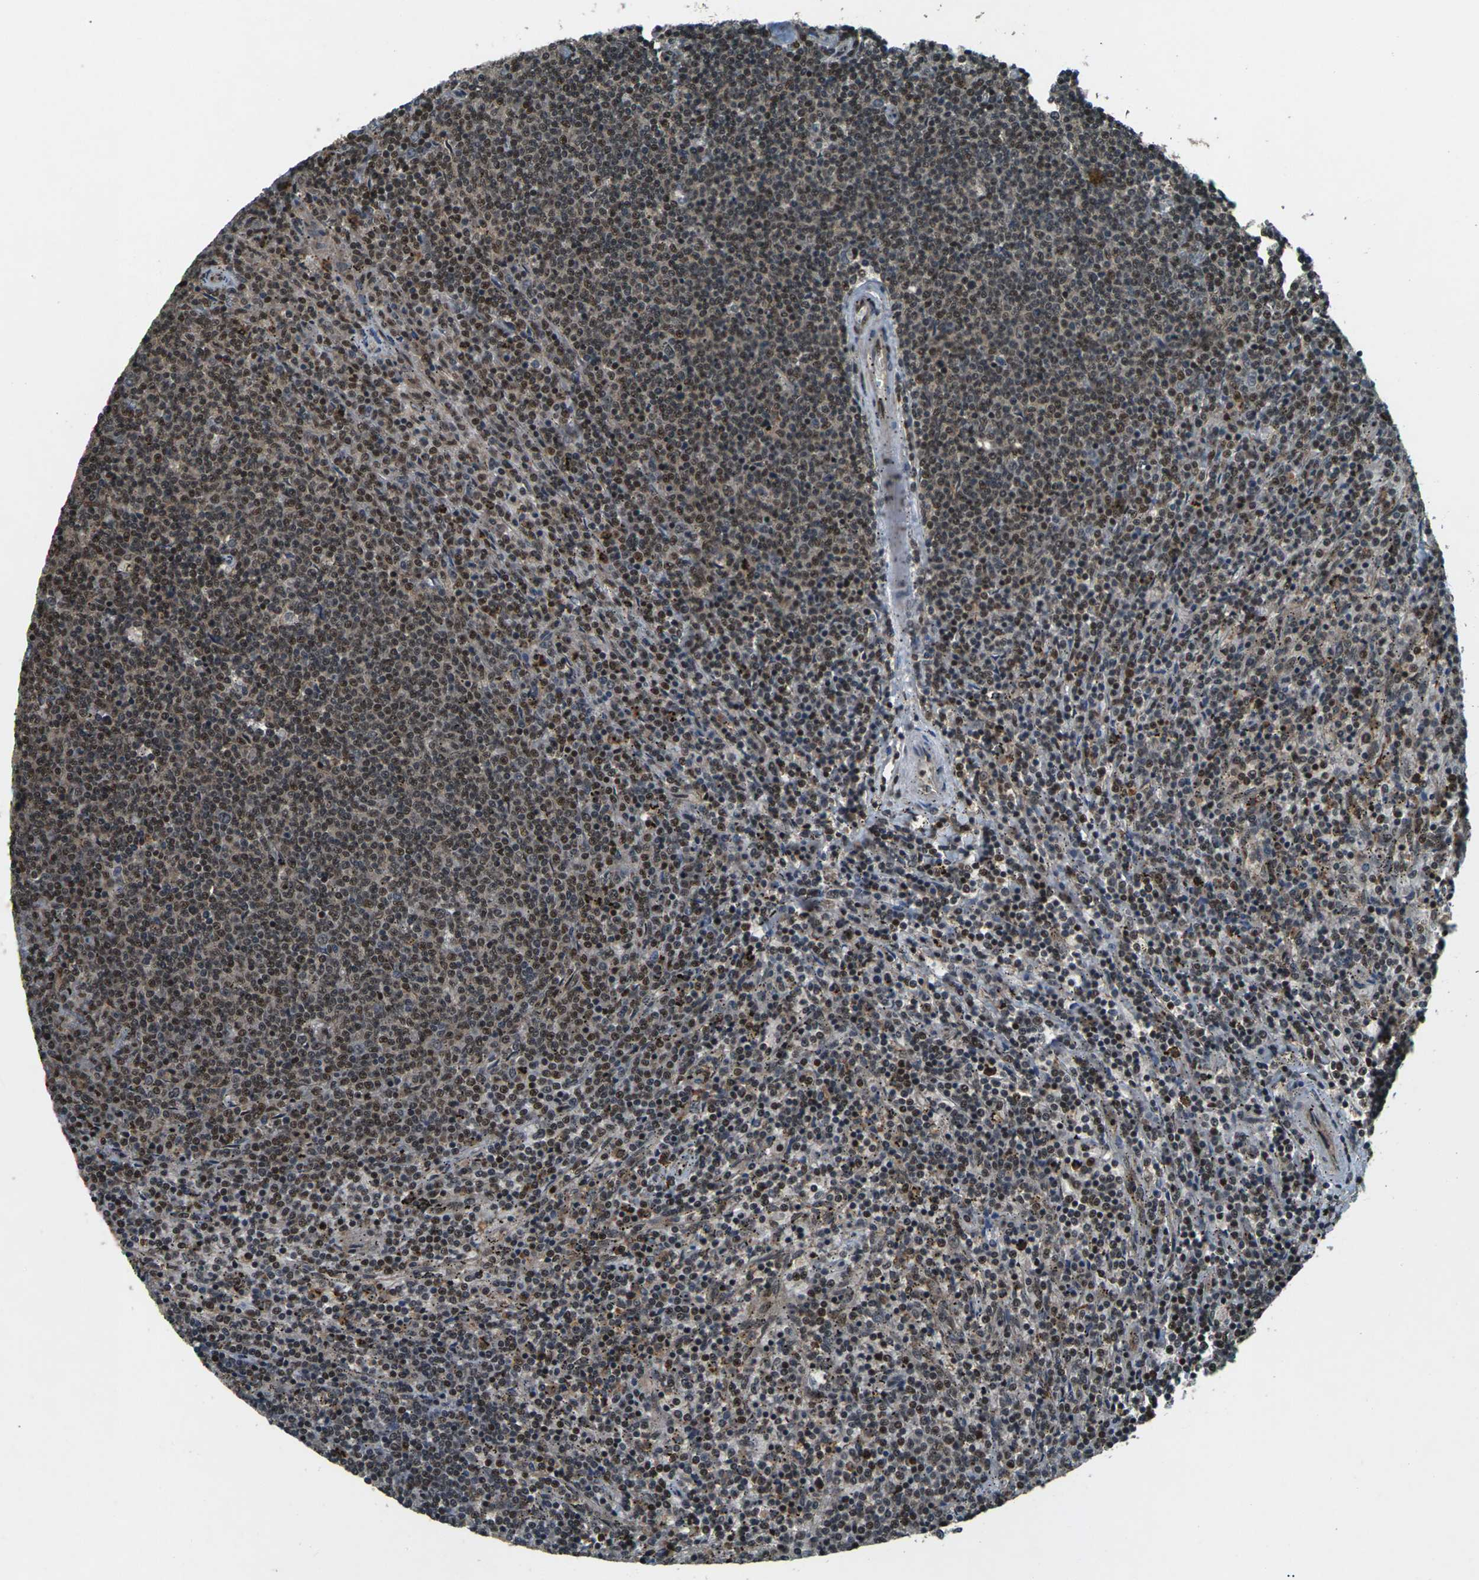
{"staining": {"intensity": "moderate", "quantity": ">75%", "location": "nuclear"}, "tissue": "lymphoma", "cell_type": "Tumor cells", "image_type": "cancer", "snomed": [{"axis": "morphology", "description": "Malignant lymphoma, non-Hodgkin's type, Low grade"}, {"axis": "topography", "description": "Spleen"}], "caption": "Immunohistochemical staining of human malignant lymphoma, non-Hodgkin's type (low-grade) displays medium levels of moderate nuclear staining in approximately >75% of tumor cells.", "gene": "NR4A2", "patient": {"sex": "female", "age": 50}}